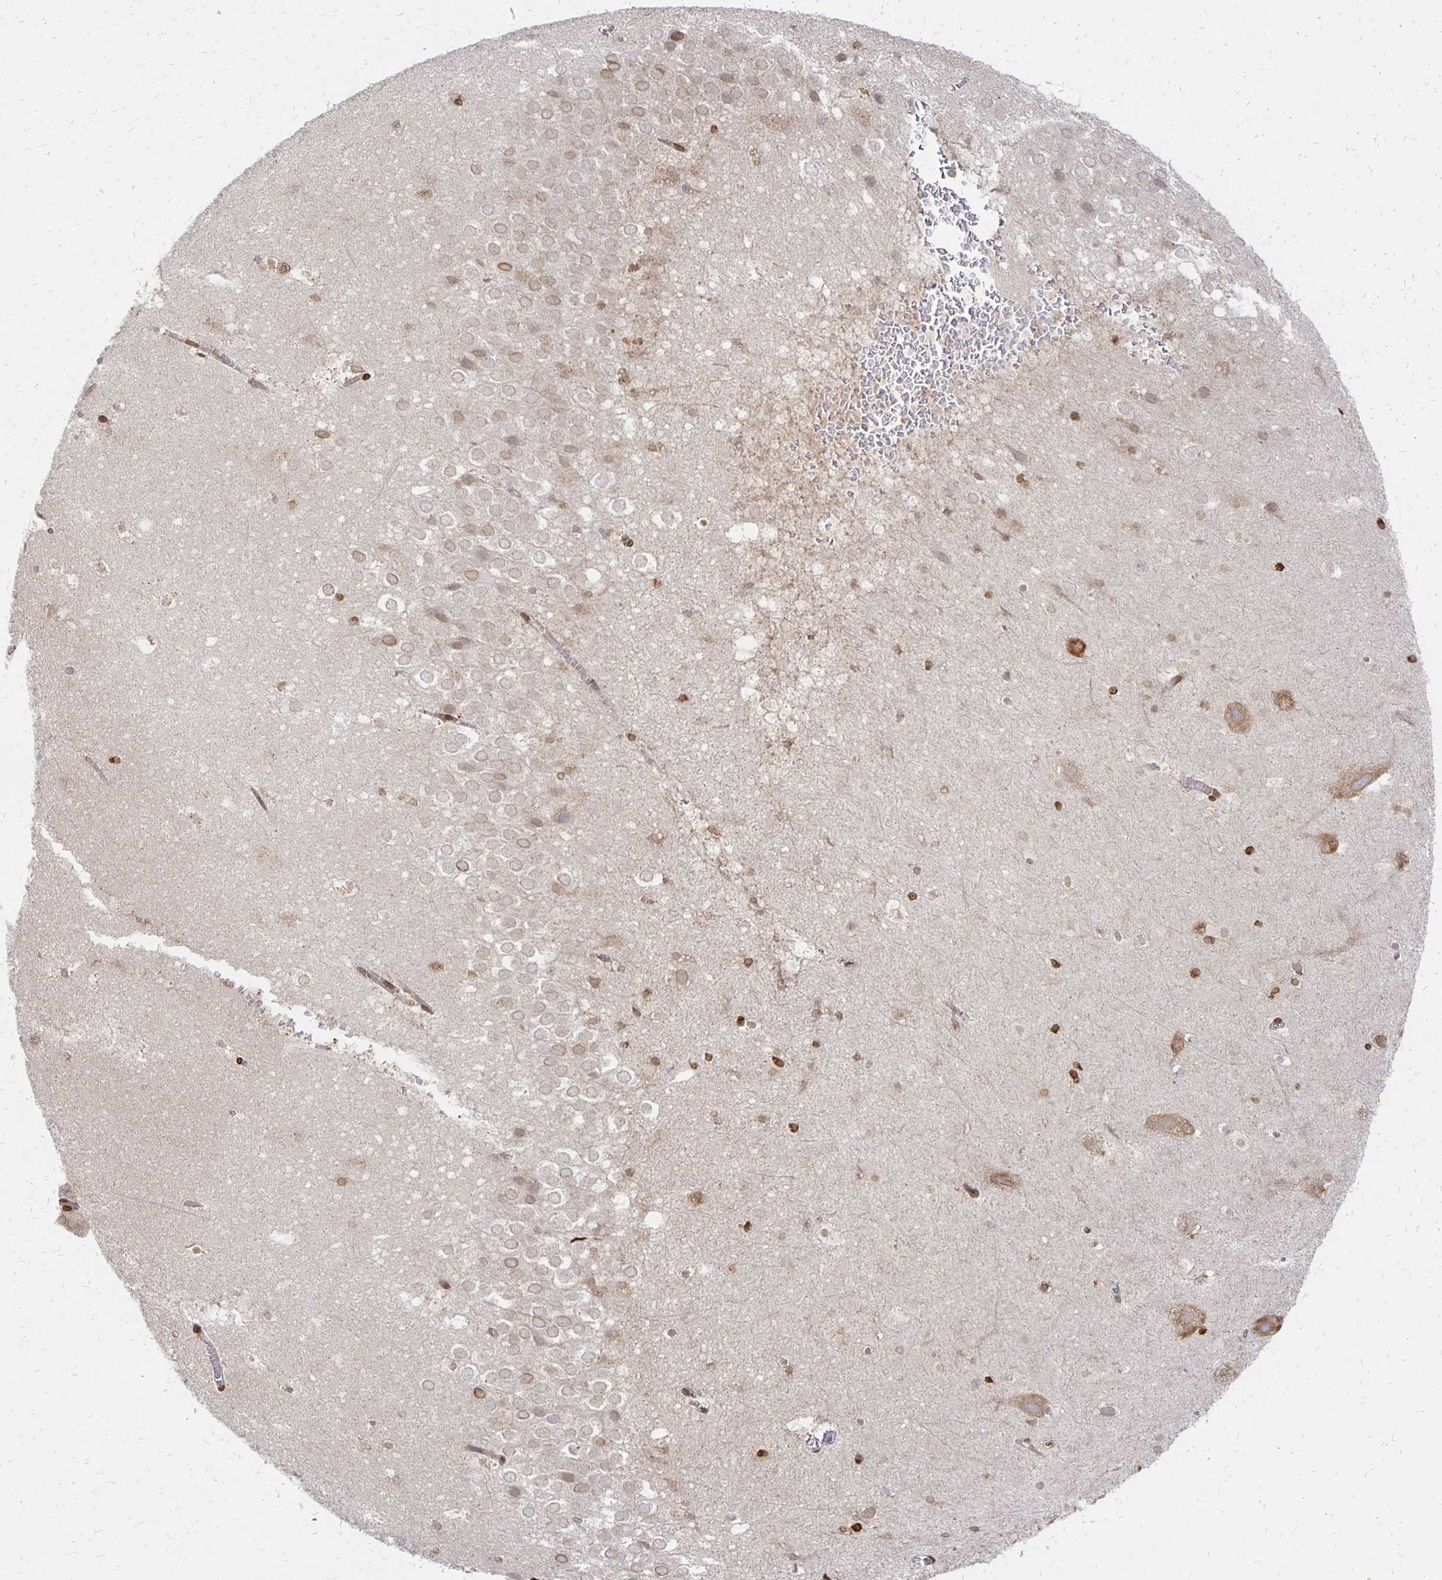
{"staining": {"intensity": "strong", "quantity": ">75%", "location": "cytoplasmic/membranous,nuclear"}, "tissue": "hippocampus", "cell_type": "Glial cells", "image_type": "normal", "snomed": [{"axis": "morphology", "description": "Normal tissue, NOS"}, {"axis": "topography", "description": "Hippocampus"}], "caption": "This histopathology image reveals IHC staining of benign hippocampus, with high strong cytoplasmic/membranous,nuclear staining in approximately >75% of glial cells.", "gene": "PELI3", "patient": {"sex": "female", "age": 42}}